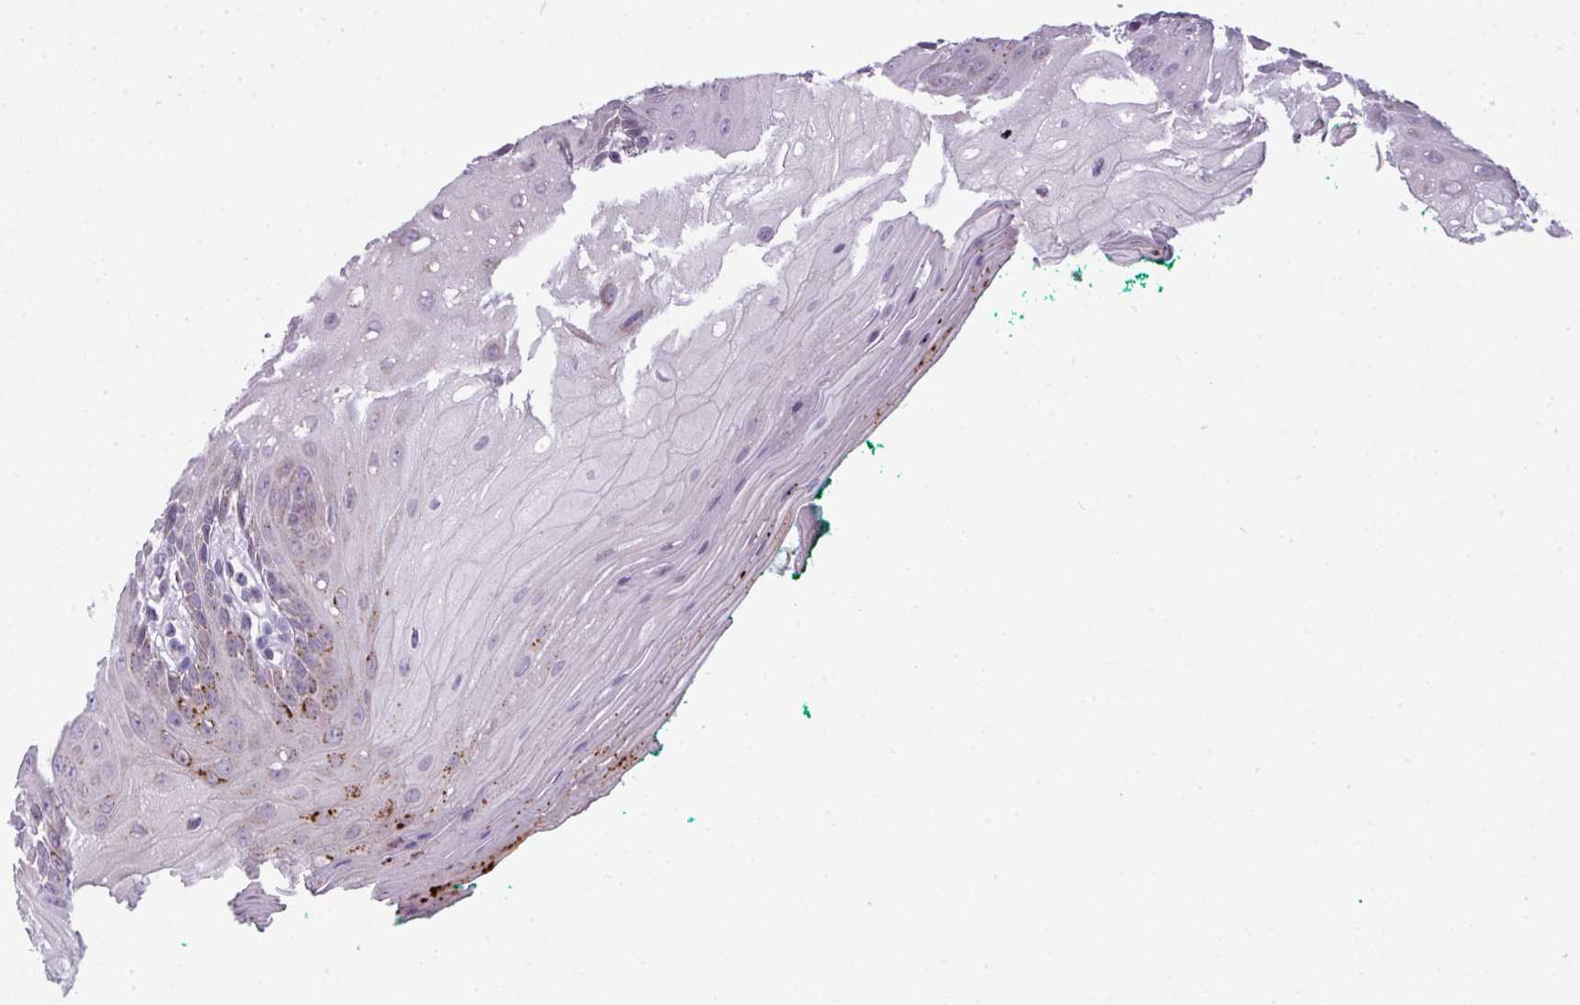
{"staining": {"intensity": "moderate", "quantity": "25%-75%", "location": "cytoplasmic/membranous"}, "tissue": "oral mucosa", "cell_type": "Squamous epithelial cells", "image_type": "normal", "snomed": [{"axis": "morphology", "description": "Normal tissue, NOS"}, {"axis": "morphology", "description": "Squamous cell carcinoma, NOS"}, {"axis": "topography", "description": "Oral tissue"}, {"axis": "topography", "description": "Tounge, NOS"}, {"axis": "topography", "description": "Head-Neck"}], "caption": "This micrograph demonstrates benign oral mucosa stained with IHC to label a protein in brown. The cytoplasmic/membranous of squamous epithelial cells show moderate positivity for the protein. Nuclei are counter-stained blue.", "gene": "ZNF615", "patient": {"sex": "male", "age": 79}}